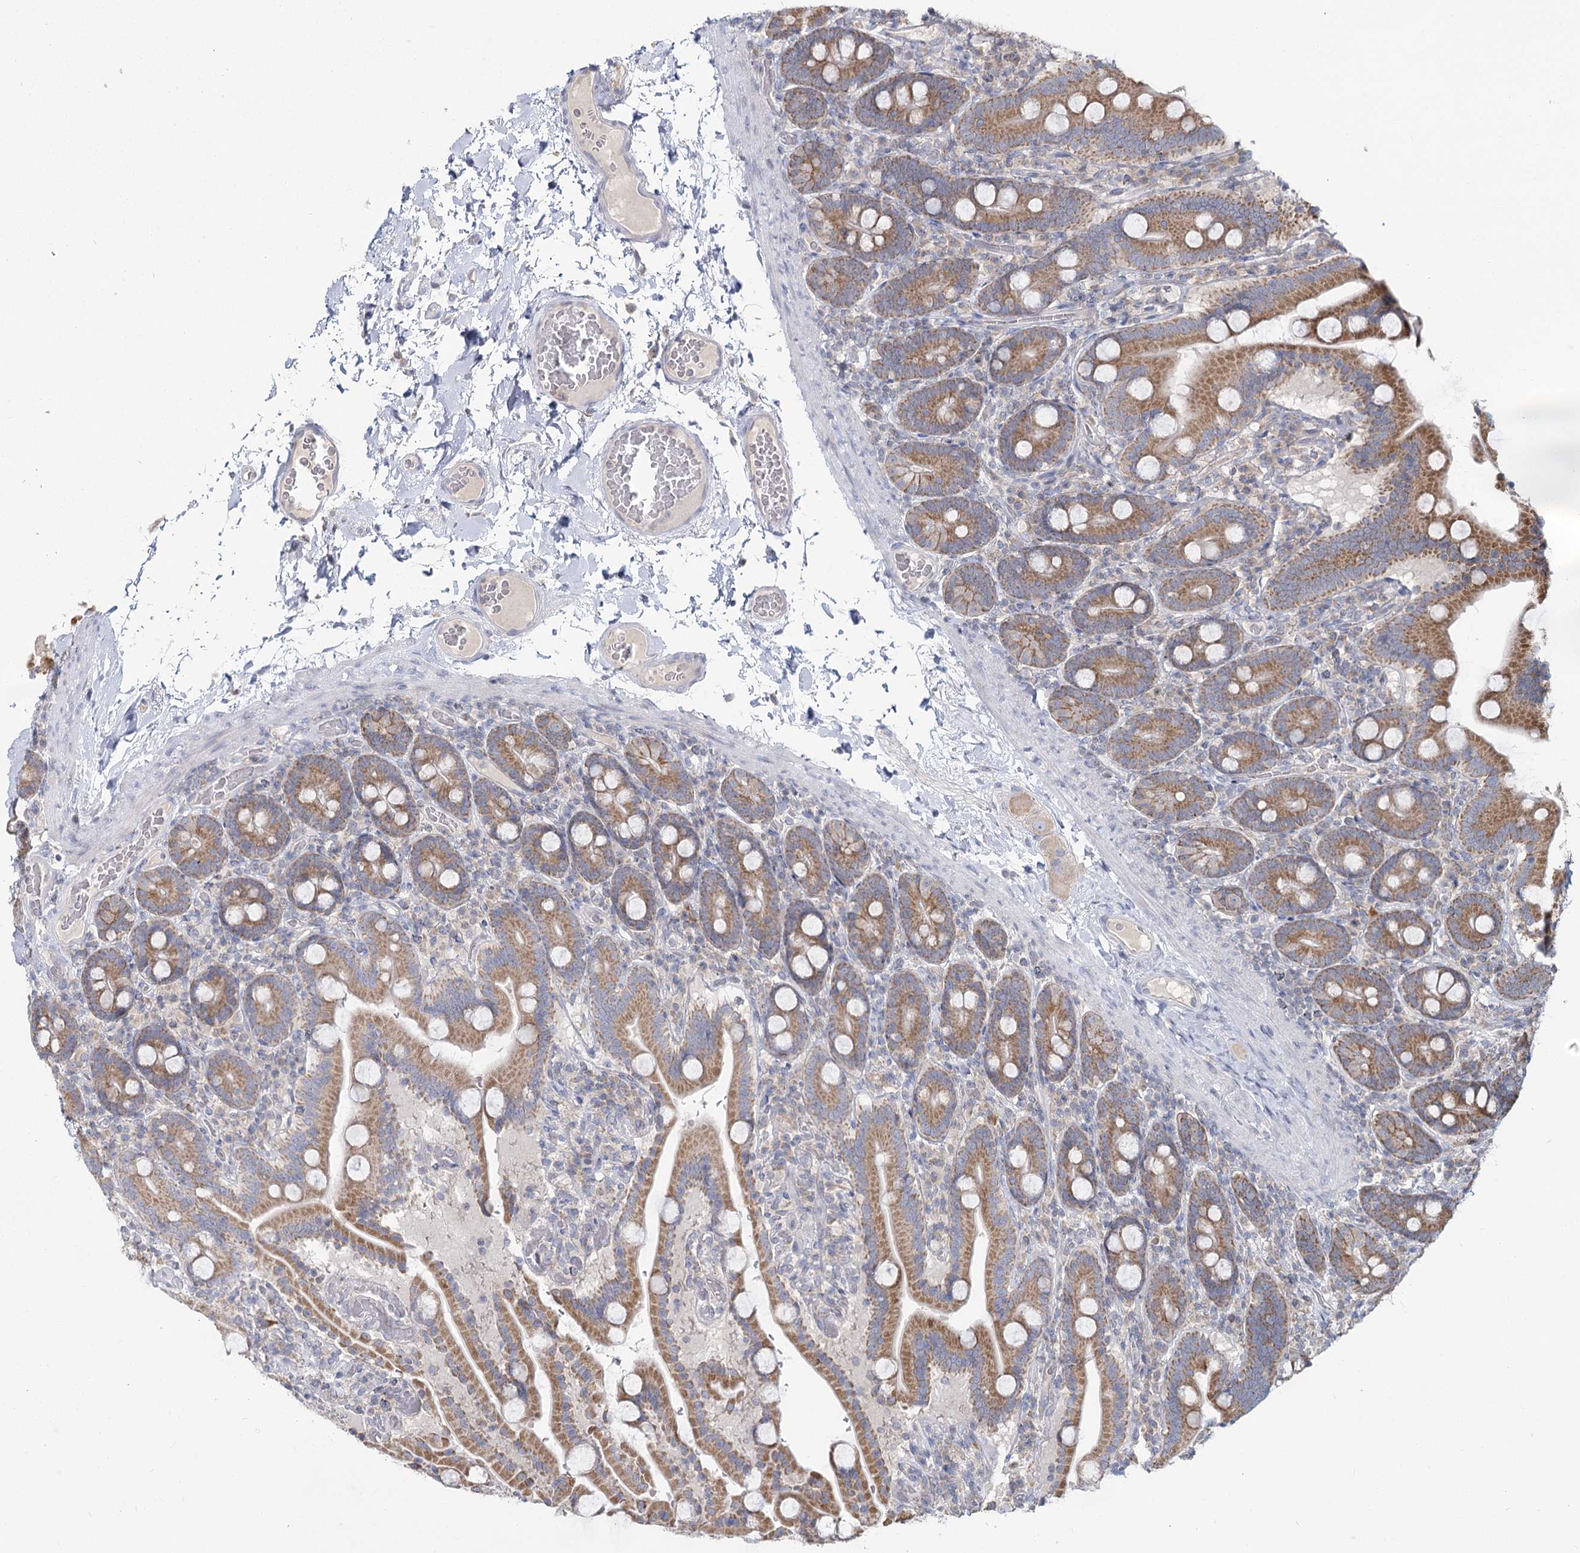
{"staining": {"intensity": "moderate", "quantity": ">75%", "location": "cytoplasmic/membranous"}, "tissue": "duodenum", "cell_type": "Glandular cells", "image_type": "normal", "snomed": [{"axis": "morphology", "description": "Normal tissue, NOS"}, {"axis": "topography", "description": "Duodenum"}], "caption": "The image demonstrates immunohistochemical staining of normal duodenum. There is moderate cytoplasmic/membranous staining is present in about >75% of glandular cells. Immunohistochemistry (ihc) stains the protein in brown and the nuclei are stained blue.", "gene": "ACOX2", "patient": {"sex": "male", "age": 55}}